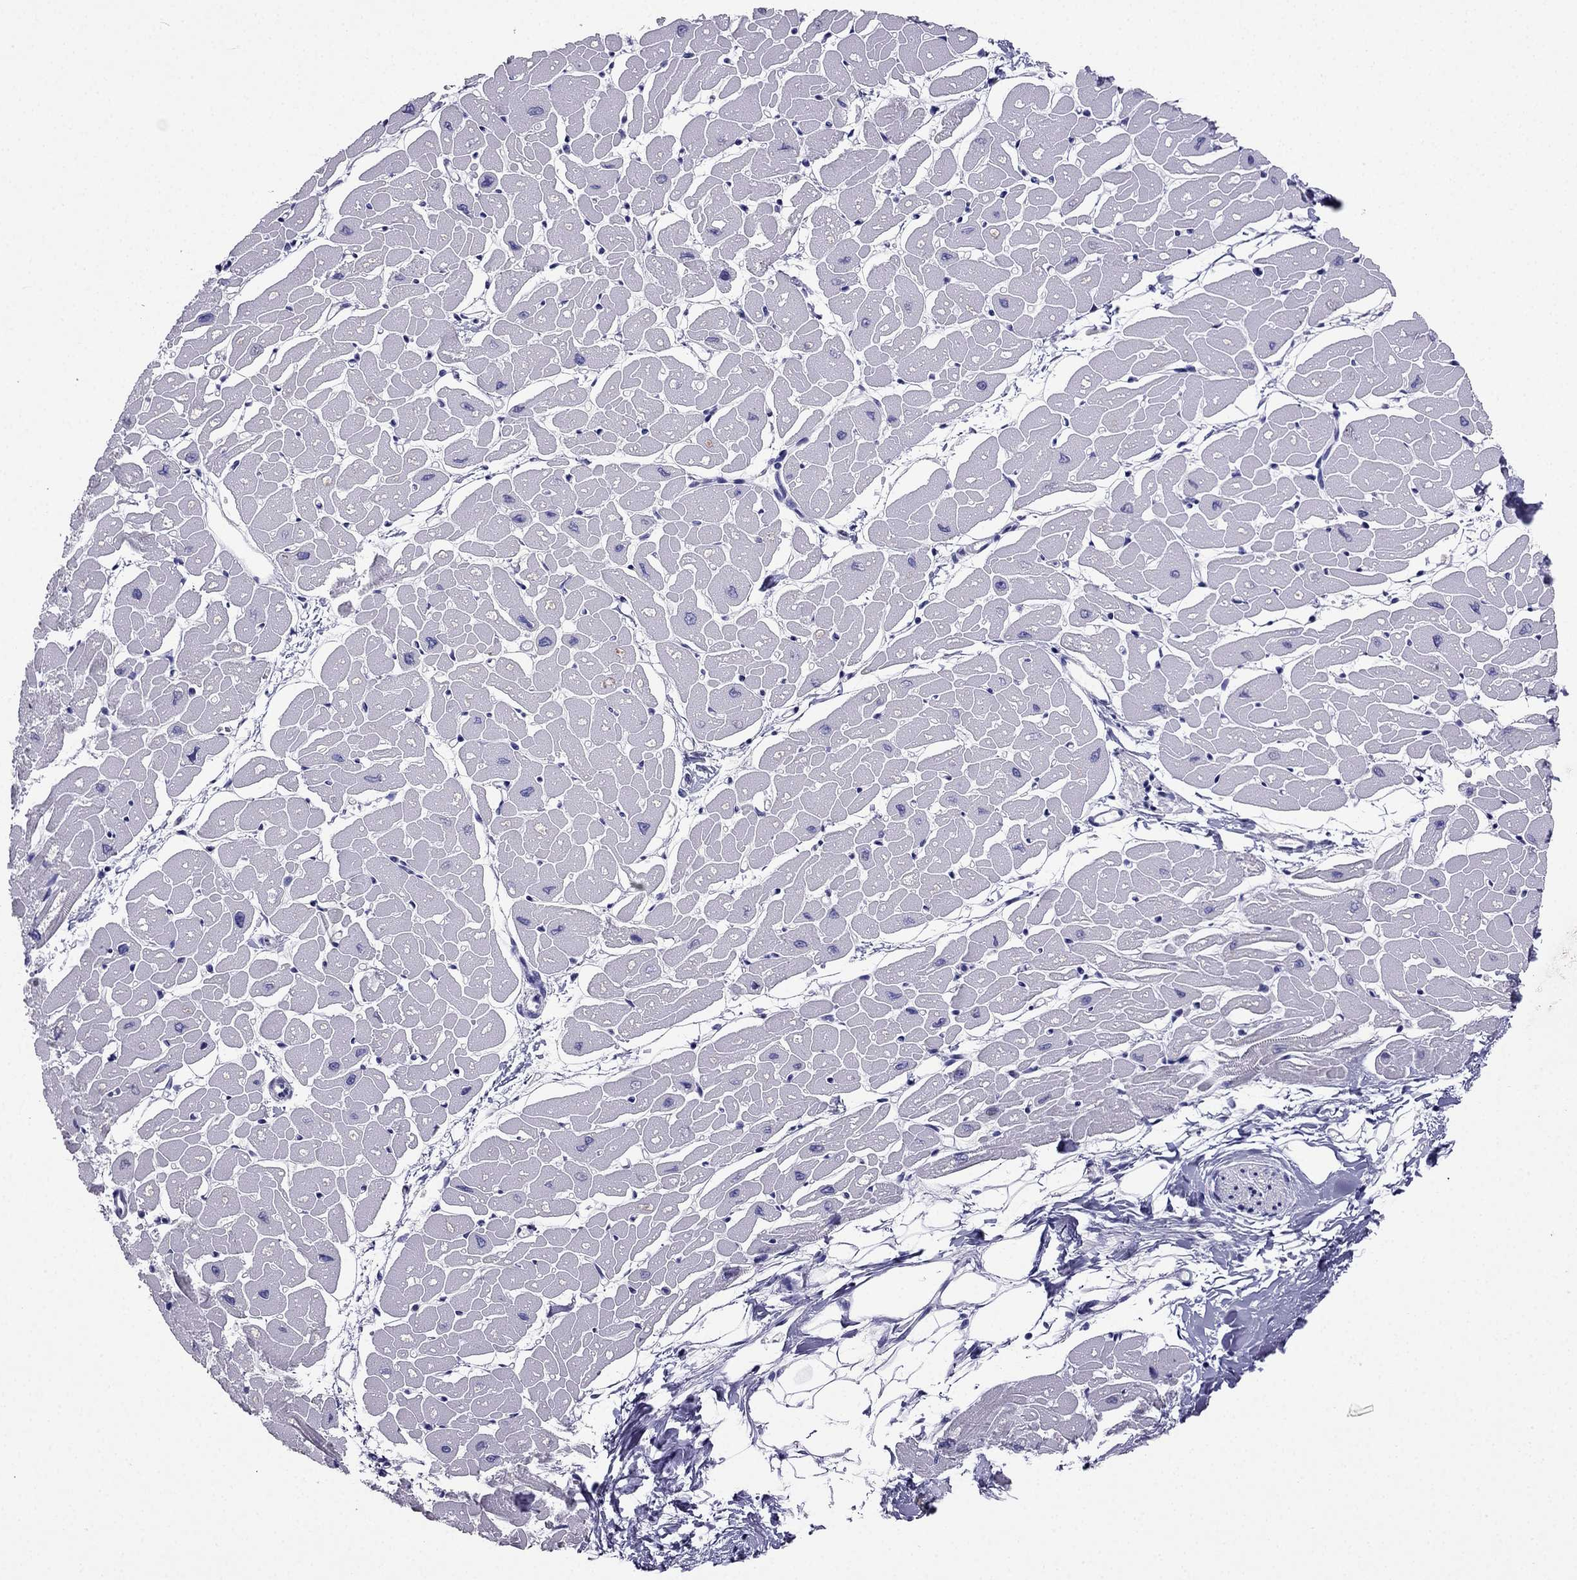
{"staining": {"intensity": "negative", "quantity": "none", "location": "none"}, "tissue": "heart muscle", "cell_type": "Cardiomyocytes", "image_type": "normal", "snomed": [{"axis": "morphology", "description": "Normal tissue, NOS"}, {"axis": "topography", "description": "Heart"}], "caption": "This micrograph is of benign heart muscle stained with immunohistochemistry to label a protein in brown with the nuclei are counter-stained blue. There is no expression in cardiomyocytes. Brightfield microscopy of IHC stained with DAB (brown) and hematoxylin (blue), captured at high magnification.", "gene": "ARID3A", "patient": {"sex": "male", "age": 57}}